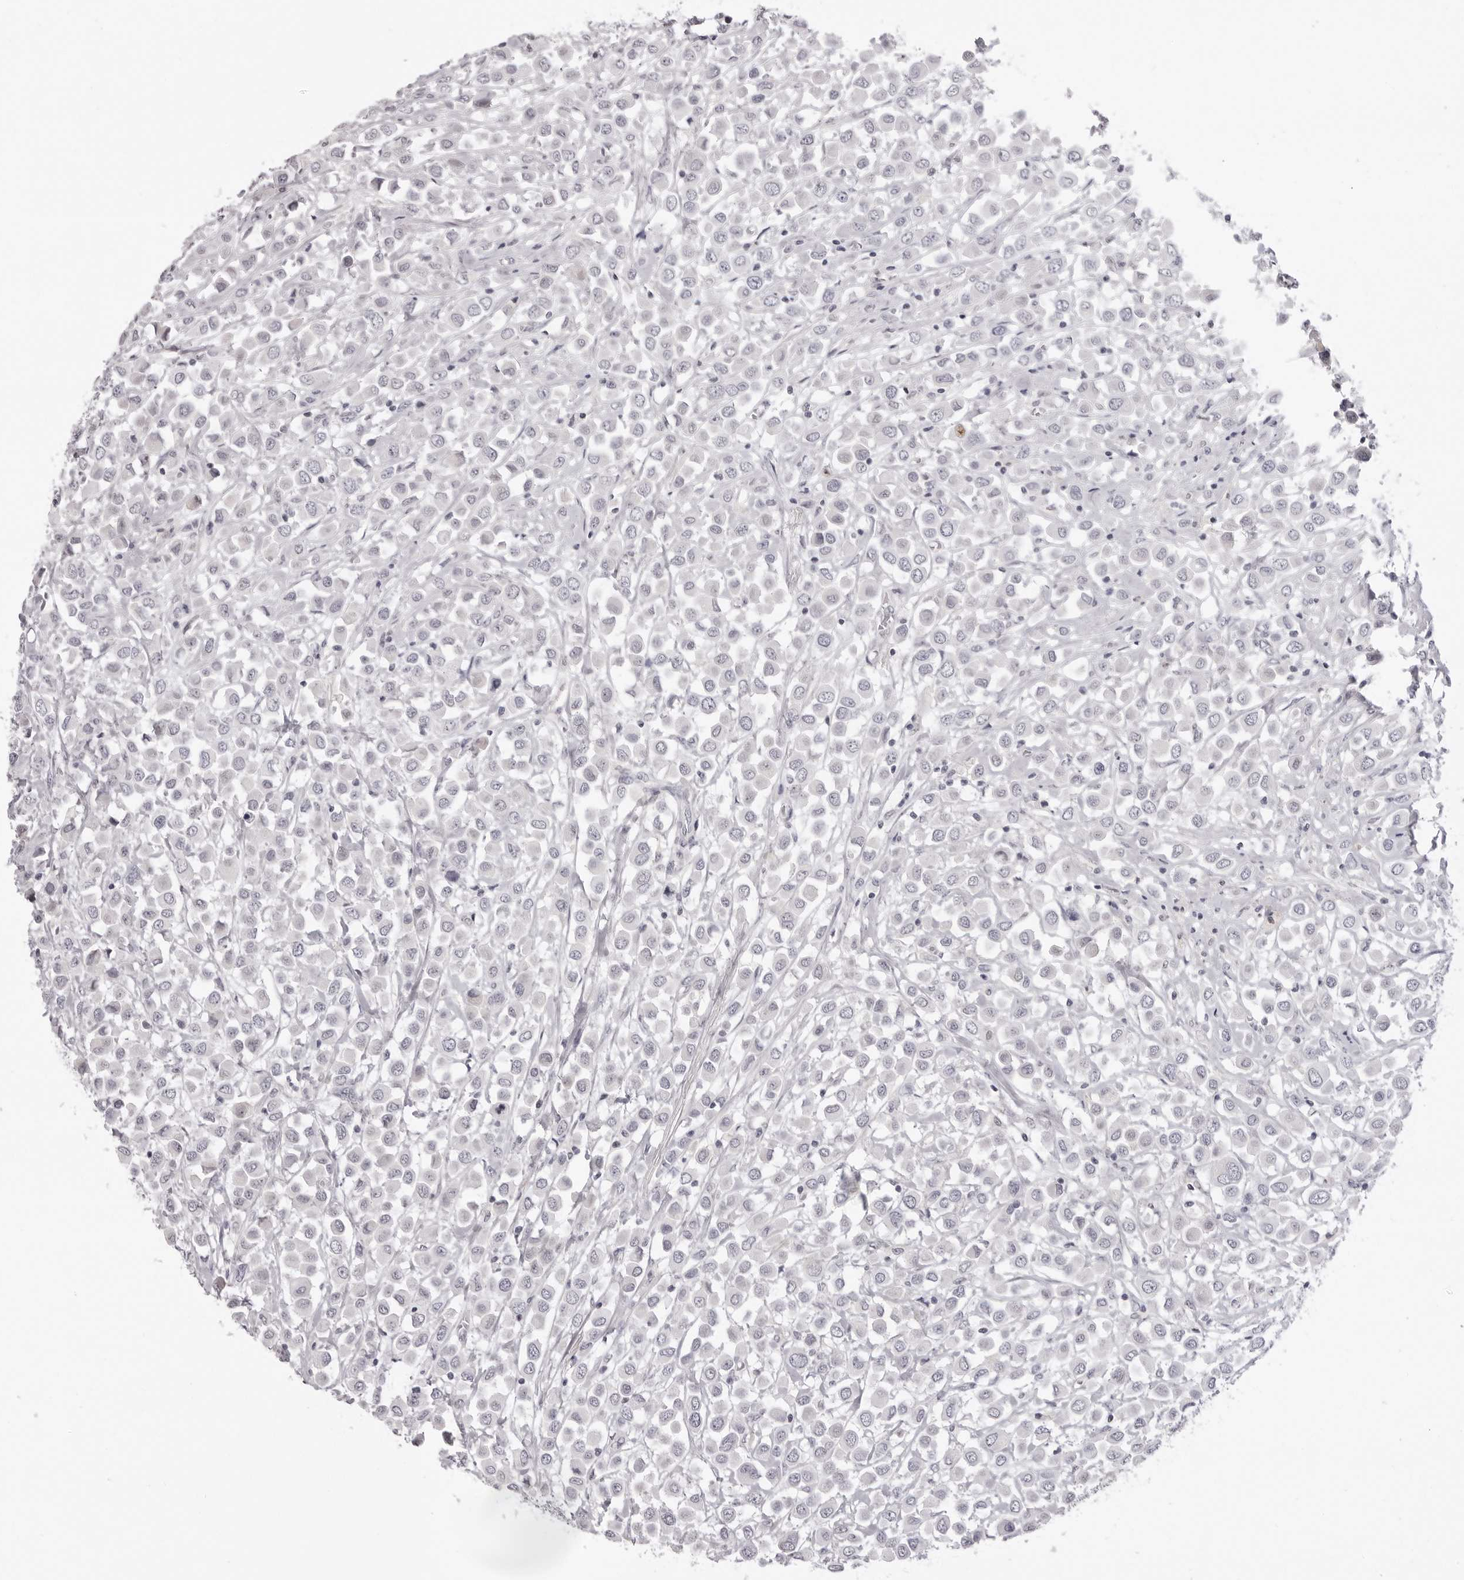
{"staining": {"intensity": "negative", "quantity": "none", "location": "none"}, "tissue": "breast cancer", "cell_type": "Tumor cells", "image_type": "cancer", "snomed": [{"axis": "morphology", "description": "Duct carcinoma"}, {"axis": "topography", "description": "Breast"}], "caption": "Immunohistochemical staining of breast intraductal carcinoma demonstrates no significant expression in tumor cells.", "gene": "SUGCT", "patient": {"sex": "female", "age": 61}}